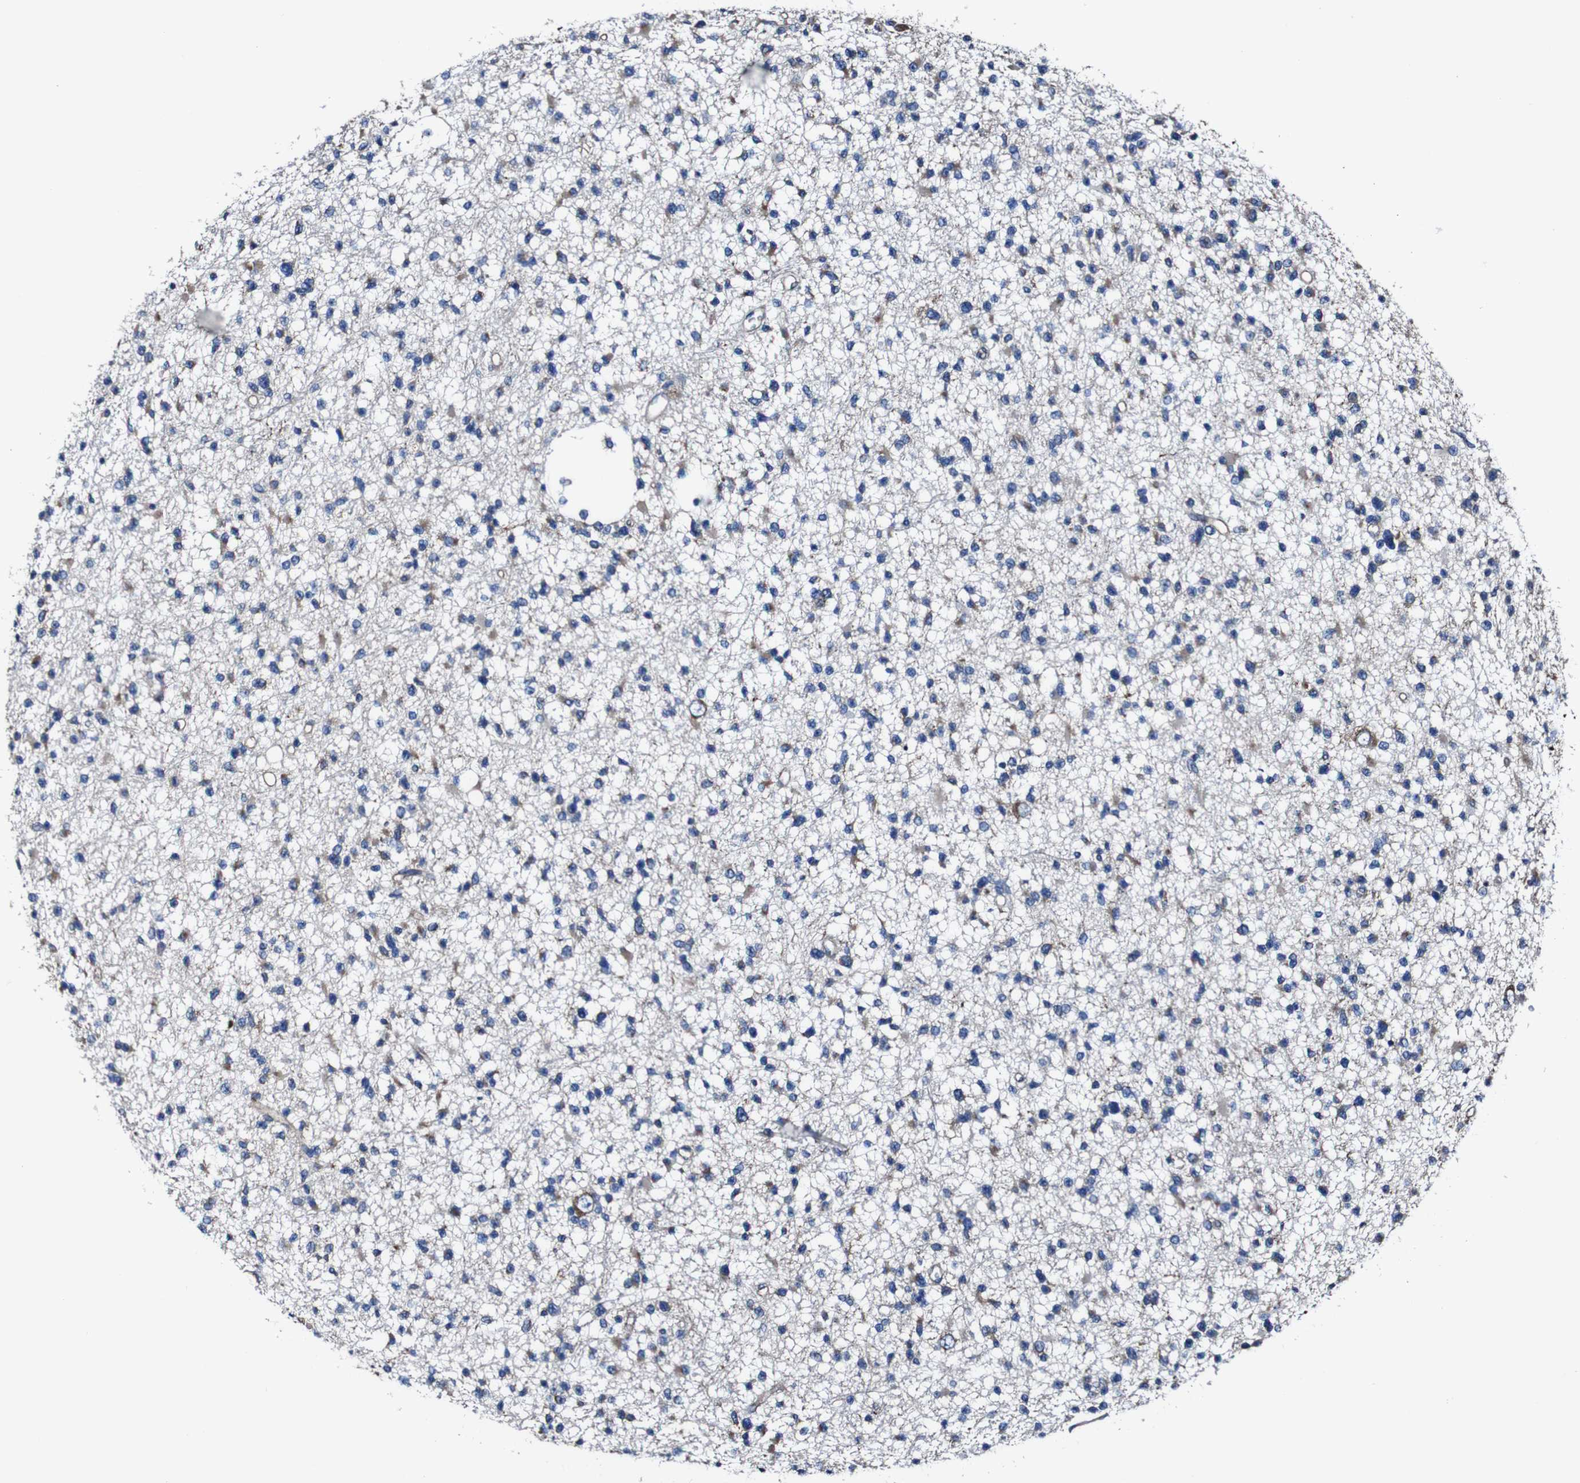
{"staining": {"intensity": "moderate", "quantity": "25%-75%", "location": "cytoplasmic/membranous"}, "tissue": "glioma", "cell_type": "Tumor cells", "image_type": "cancer", "snomed": [{"axis": "morphology", "description": "Glioma, malignant, Low grade"}, {"axis": "topography", "description": "Brain"}], "caption": "This photomicrograph demonstrates immunohistochemistry (IHC) staining of glioma, with medium moderate cytoplasmic/membranous staining in about 25%-75% of tumor cells.", "gene": "CSF1R", "patient": {"sex": "female", "age": 22}}